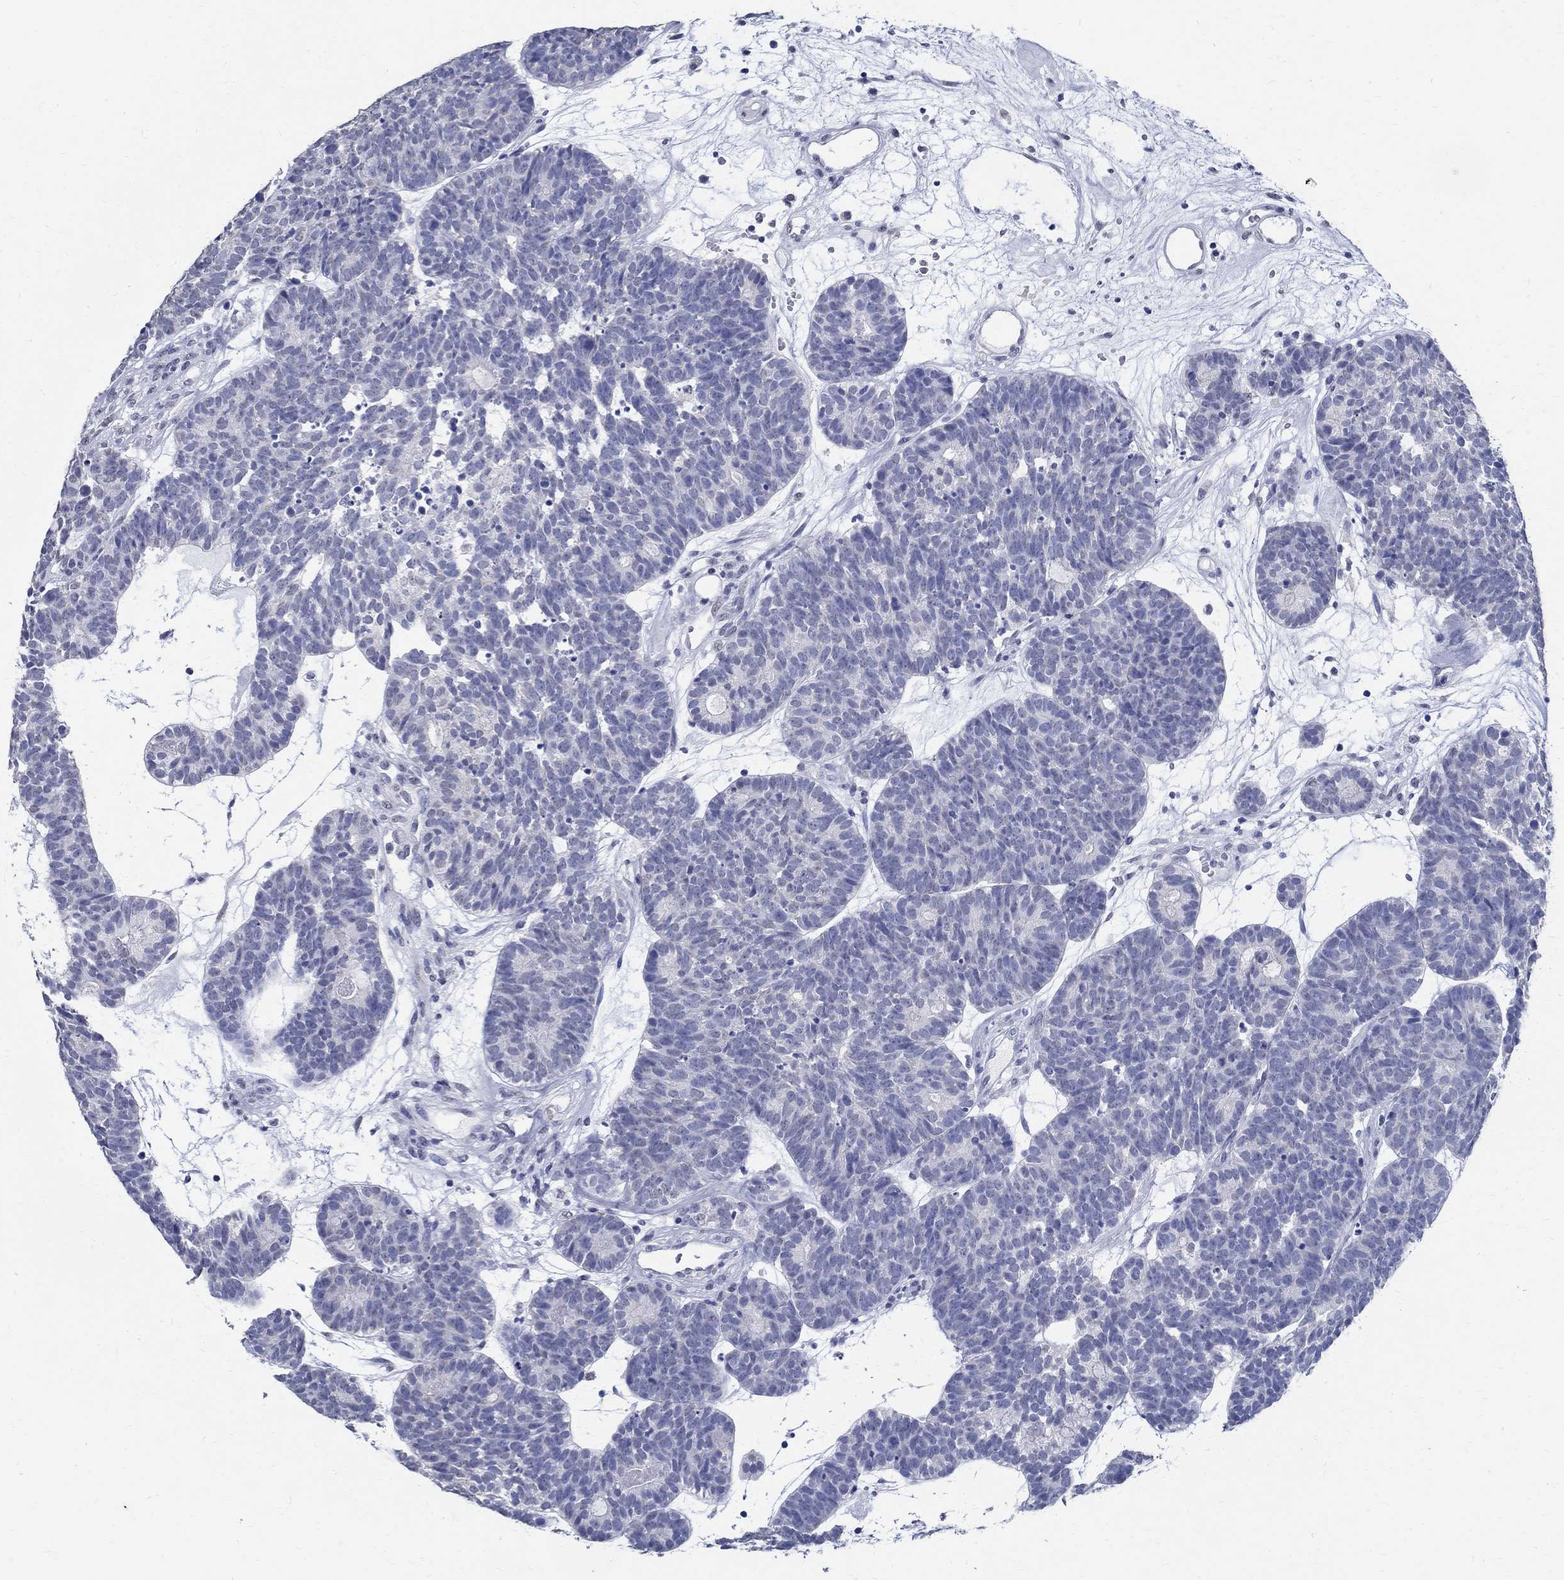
{"staining": {"intensity": "negative", "quantity": "none", "location": "none"}, "tissue": "head and neck cancer", "cell_type": "Tumor cells", "image_type": "cancer", "snomed": [{"axis": "morphology", "description": "Adenocarcinoma, NOS"}, {"axis": "topography", "description": "Head-Neck"}], "caption": "Immunohistochemistry (IHC) of human head and neck cancer displays no expression in tumor cells.", "gene": "TSPAN16", "patient": {"sex": "female", "age": 81}}